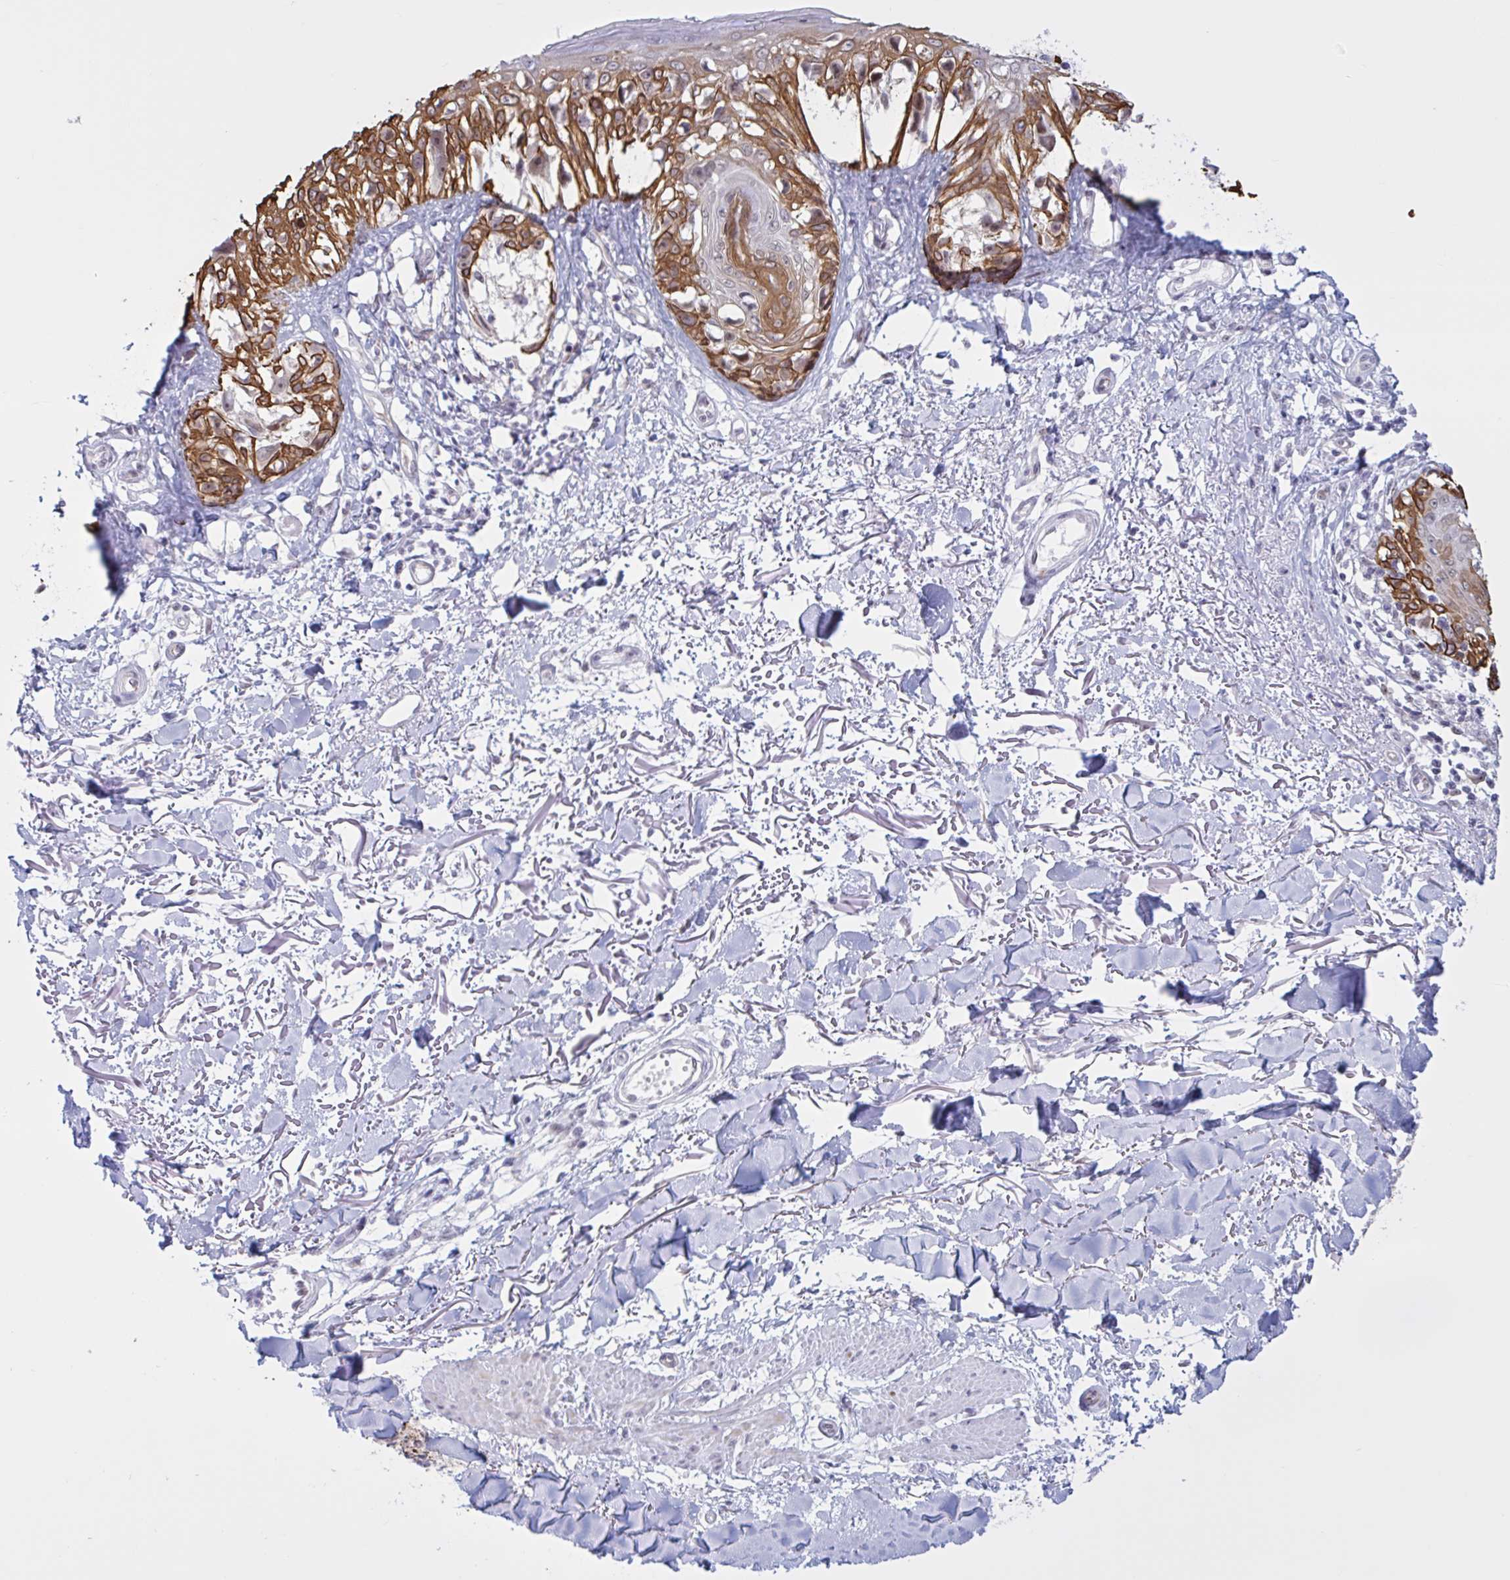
{"staining": {"intensity": "moderate", "quantity": ">75%", "location": "cytoplasmic/membranous"}, "tissue": "melanoma", "cell_type": "Tumor cells", "image_type": "cancer", "snomed": [{"axis": "morphology", "description": "Malignant melanoma, NOS"}, {"axis": "topography", "description": "Skin"}], "caption": "Human malignant melanoma stained with a brown dye demonstrates moderate cytoplasmic/membranous positive expression in about >75% of tumor cells.", "gene": "PRMT6", "patient": {"sex": "male", "age": 73}}